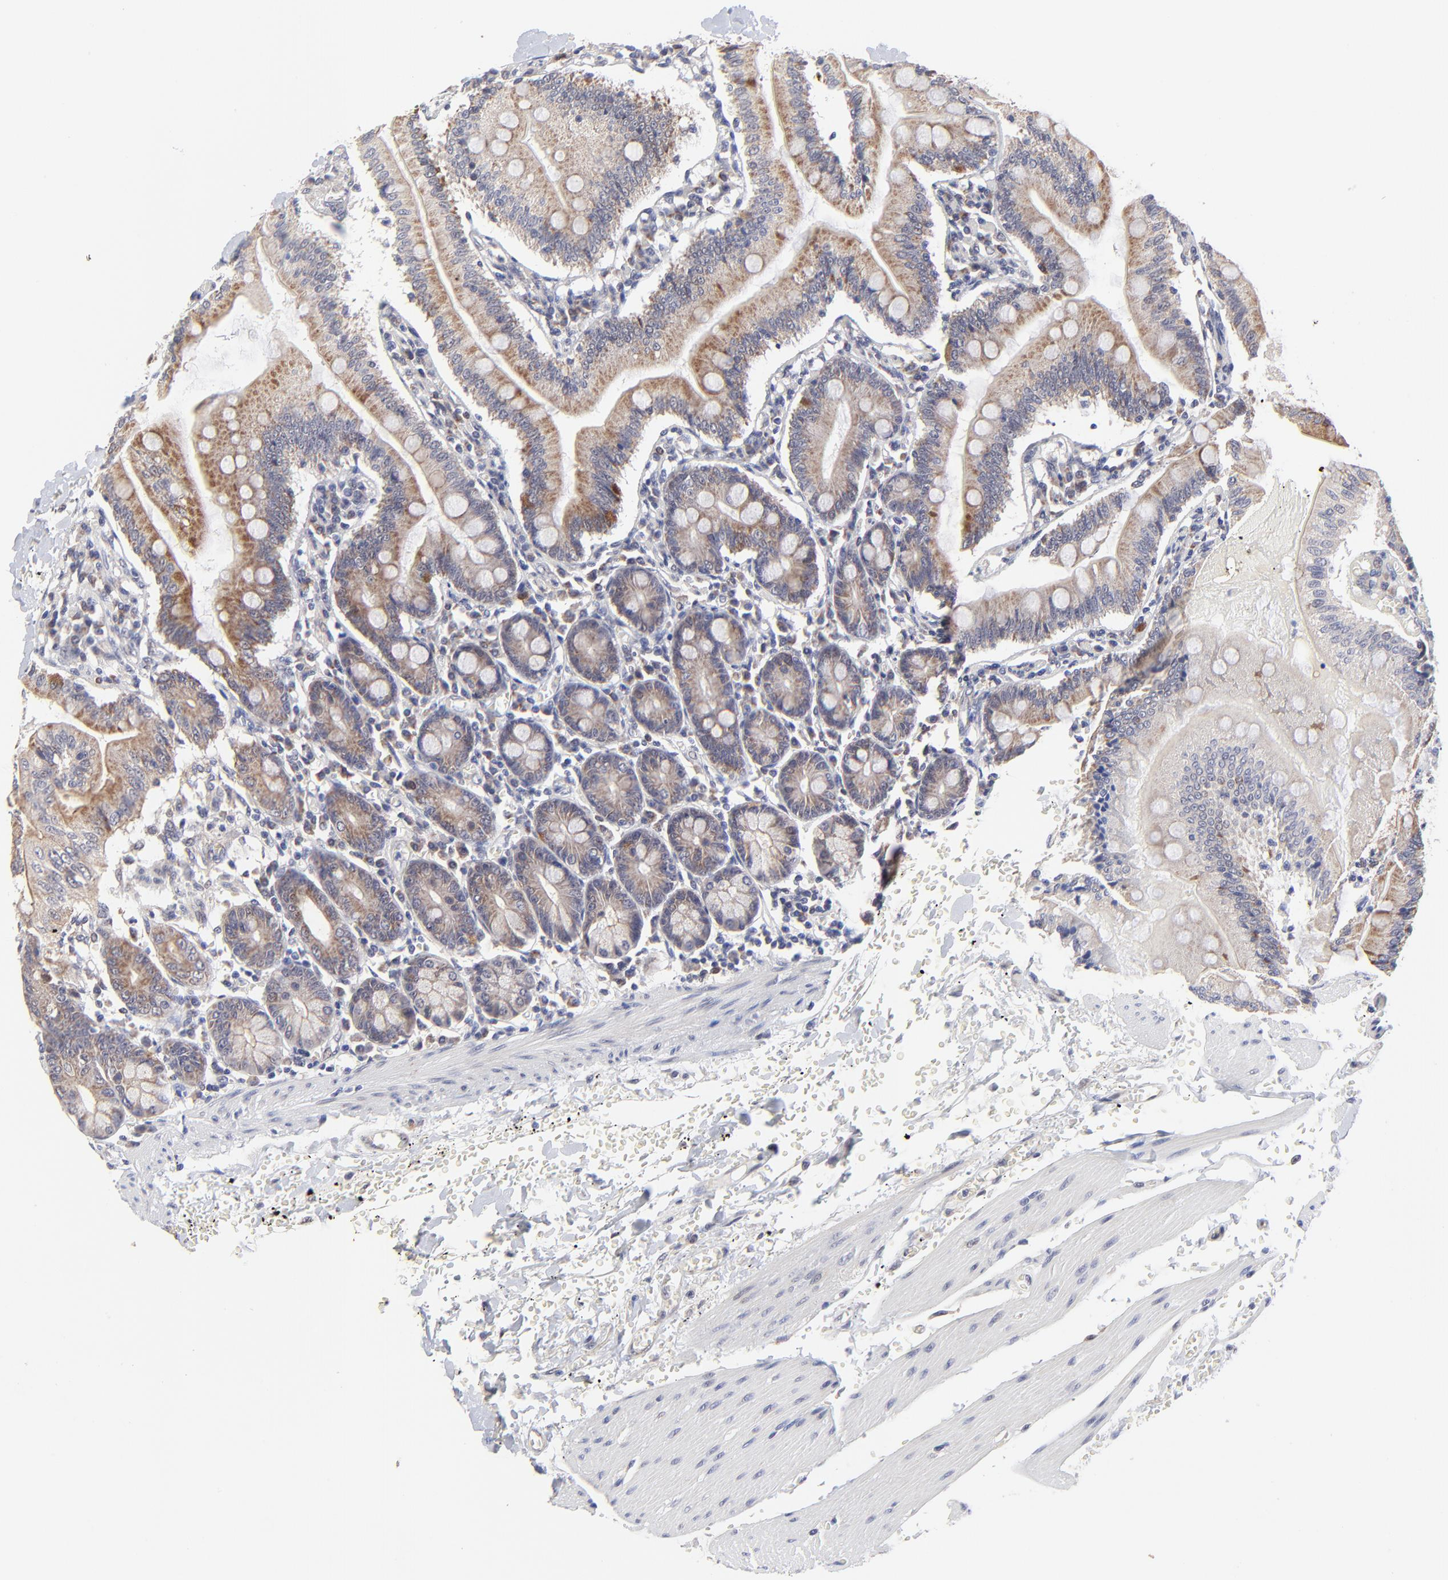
{"staining": {"intensity": "moderate", "quantity": ">75%", "location": "cytoplasmic/membranous"}, "tissue": "small intestine", "cell_type": "Glandular cells", "image_type": "normal", "snomed": [{"axis": "morphology", "description": "Normal tissue, NOS"}, {"axis": "topography", "description": "Small intestine"}], "caption": "Small intestine stained with DAB (3,3'-diaminobenzidine) IHC demonstrates medium levels of moderate cytoplasmic/membranous expression in about >75% of glandular cells. The staining is performed using DAB (3,3'-diaminobenzidine) brown chromogen to label protein expression. The nuclei are counter-stained blue using hematoxylin.", "gene": "FBXL12", "patient": {"sex": "male", "age": 71}}